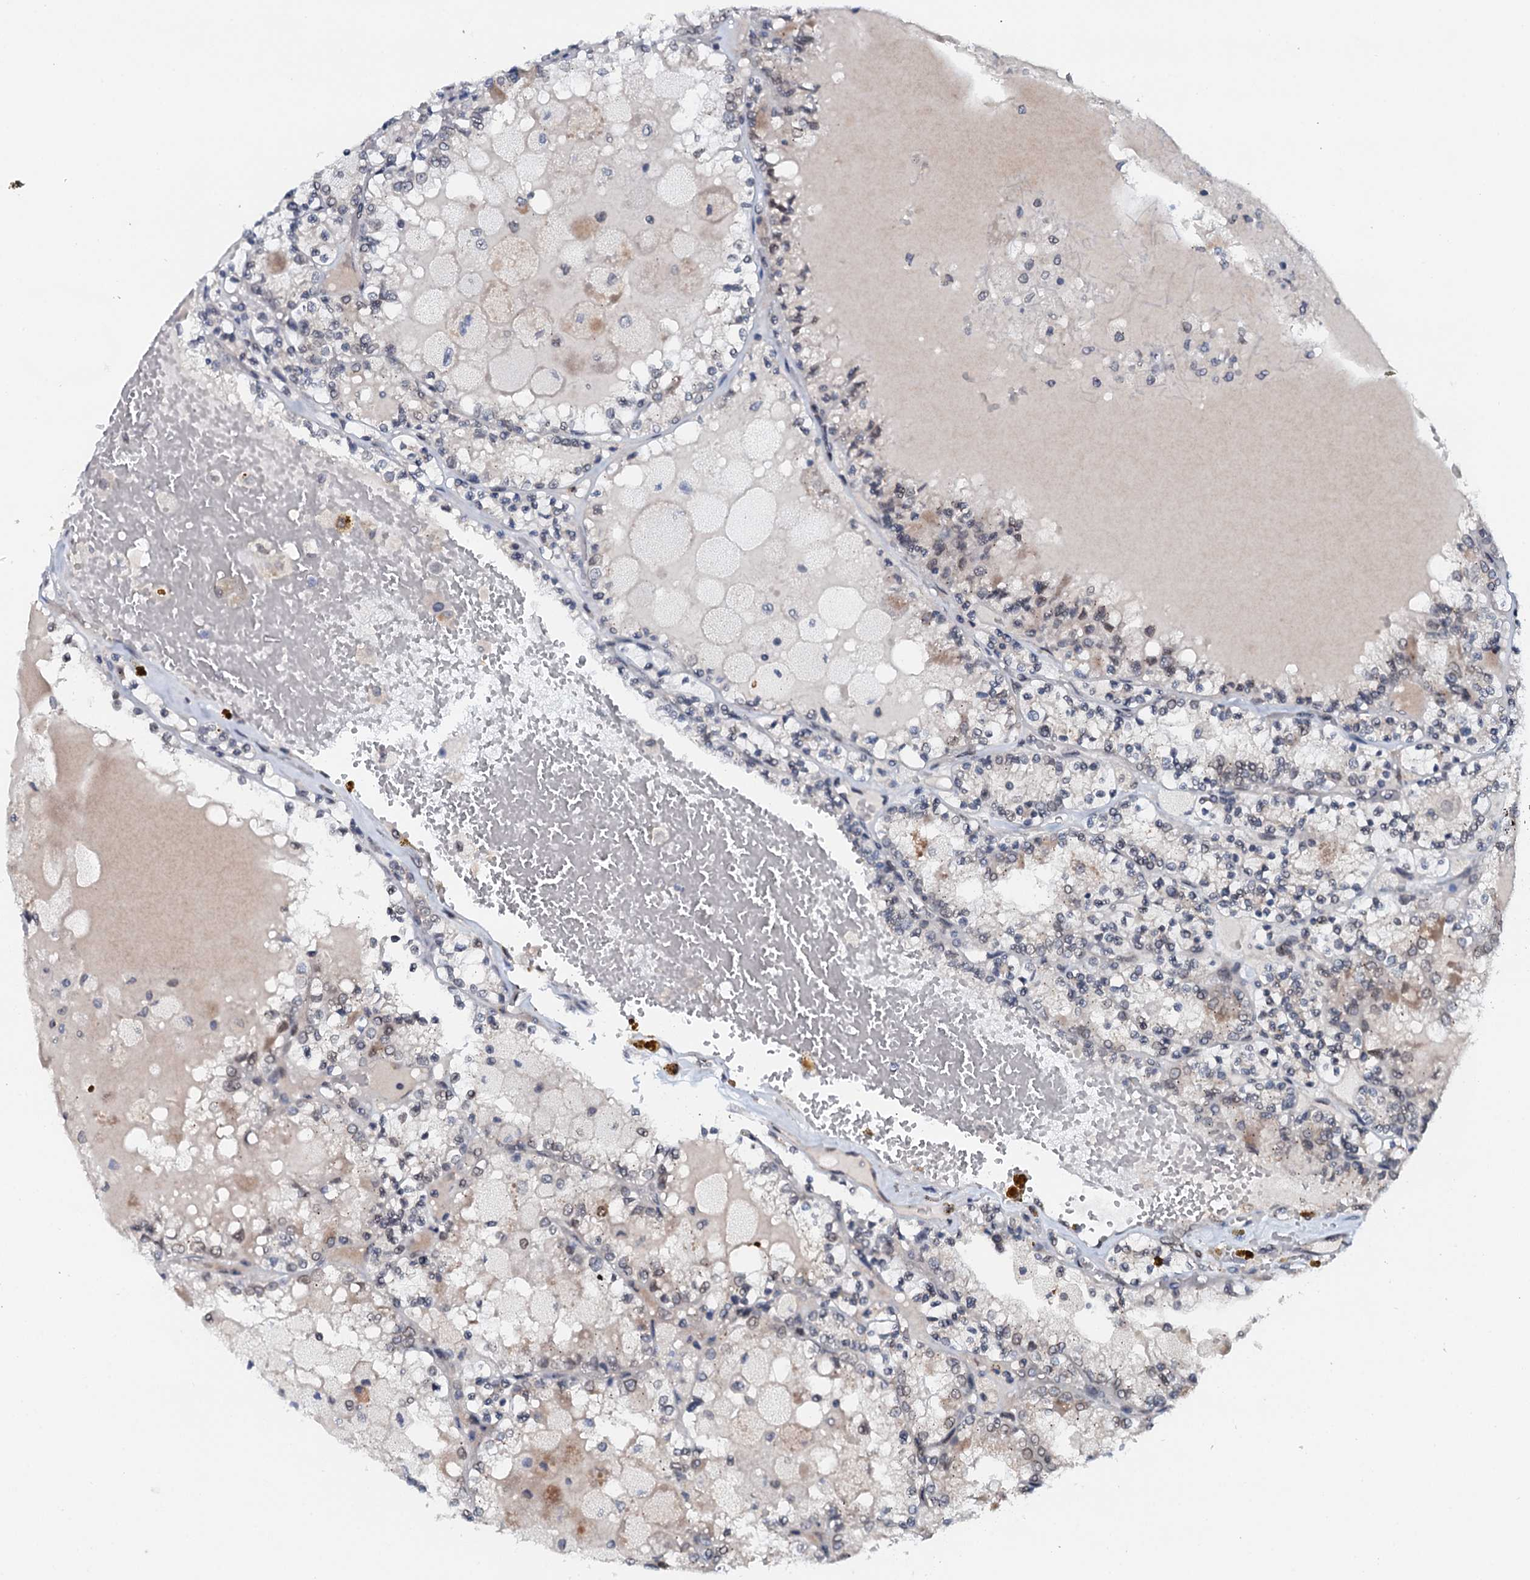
{"staining": {"intensity": "negative", "quantity": "none", "location": "none"}, "tissue": "renal cancer", "cell_type": "Tumor cells", "image_type": "cancer", "snomed": [{"axis": "morphology", "description": "Adenocarcinoma, NOS"}, {"axis": "topography", "description": "Kidney"}], "caption": "Immunohistochemistry image of neoplastic tissue: human renal cancer (adenocarcinoma) stained with DAB demonstrates no significant protein positivity in tumor cells. Brightfield microscopy of immunohistochemistry (IHC) stained with DAB (brown) and hematoxylin (blue), captured at high magnification.", "gene": "SNTA1", "patient": {"sex": "female", "age": 56}}